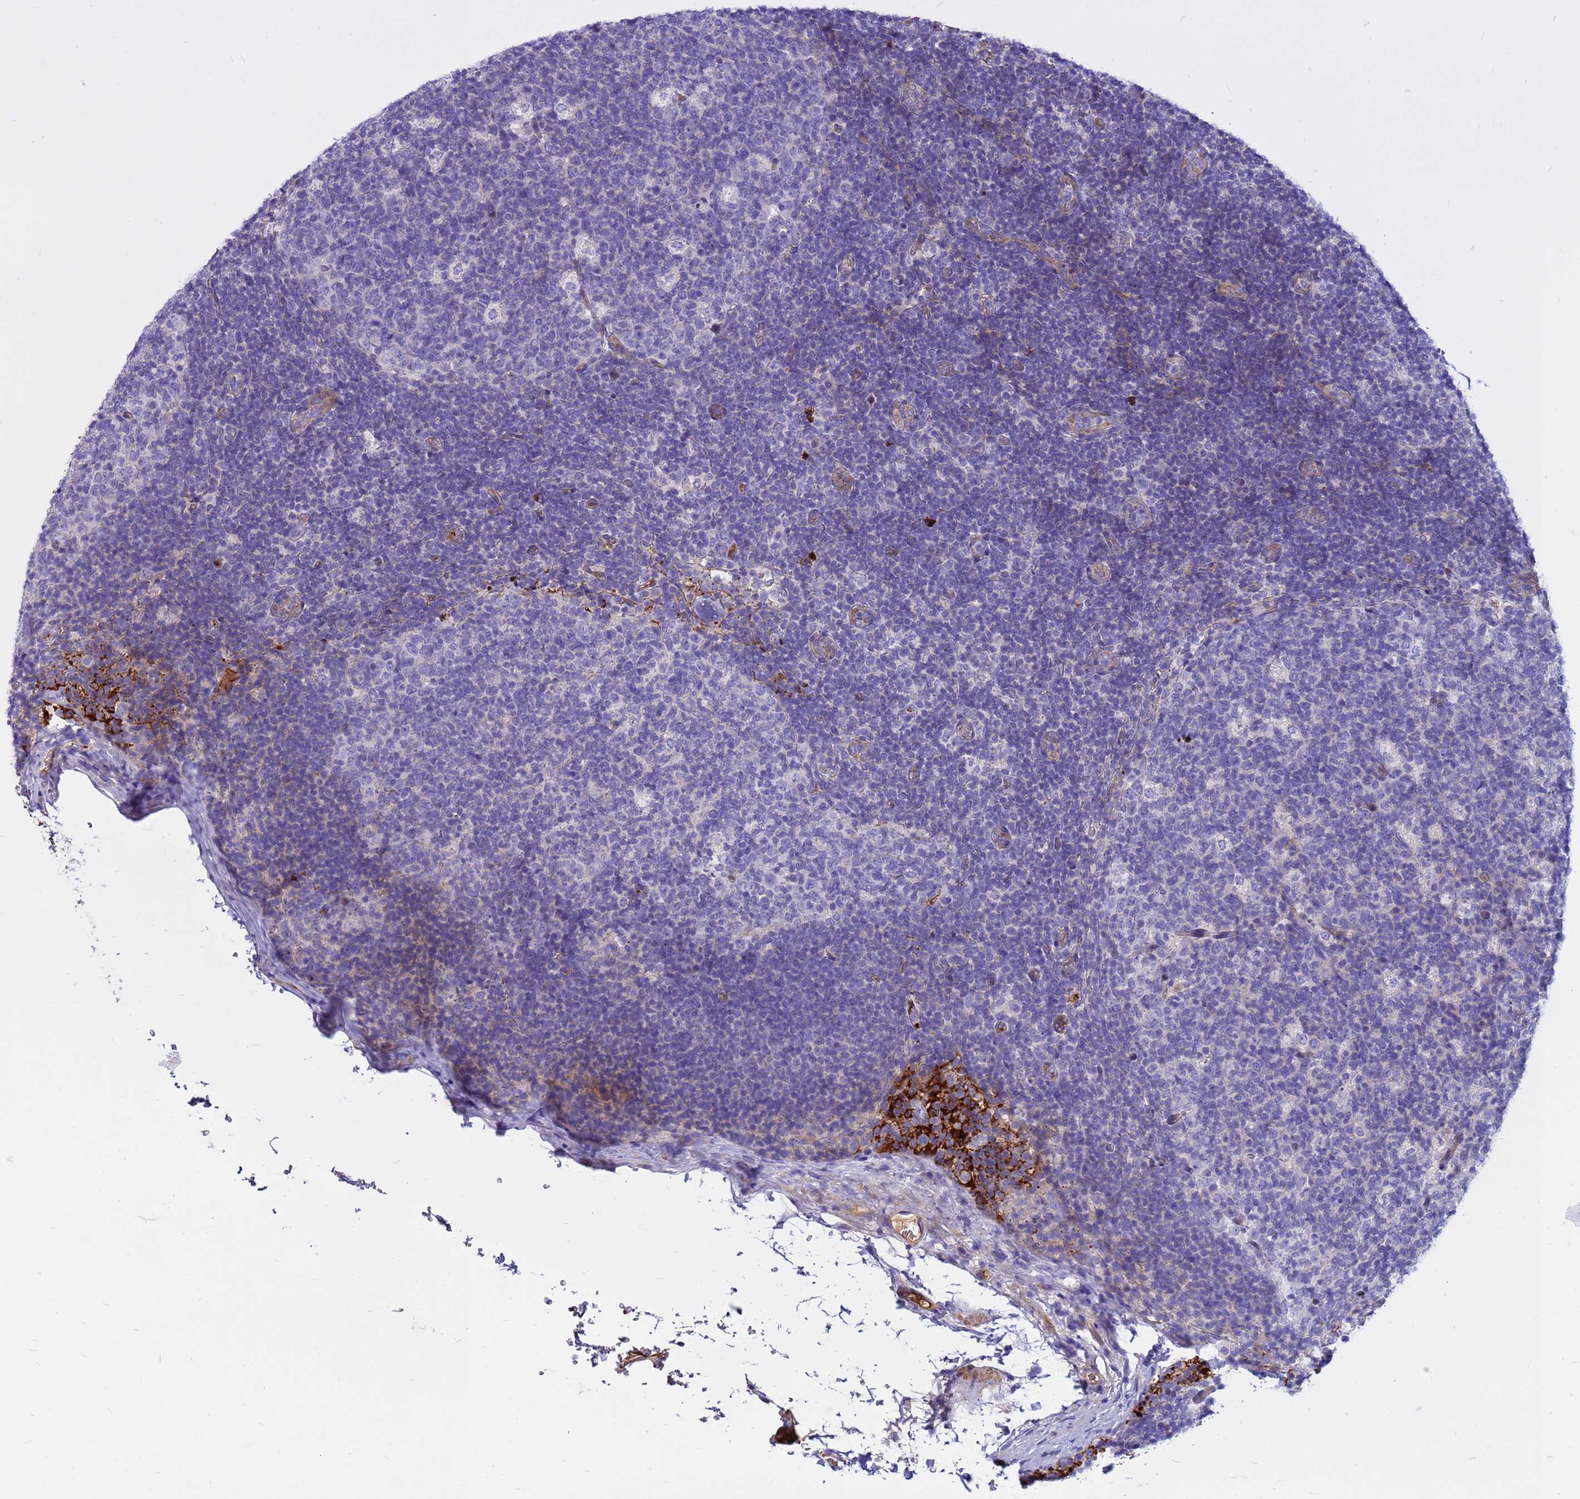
{"staining": {"intensity": "negative", "quantity": "none", "location": "none"}, "tissue": "lymph node", "cell_type": "Germinal center cells", "image_type": "normal", "snomed": [{"axis": "morphology", "description": "Normal tissue, NOS"}, {"axis": "topography", "description": "Lymph node"}], "caption": "Lymph node stained for a protein using IHC exhibits no expression germinal center cells.", "gene": "CRHBP", "patient": {"sex": "female", "age": 31}}